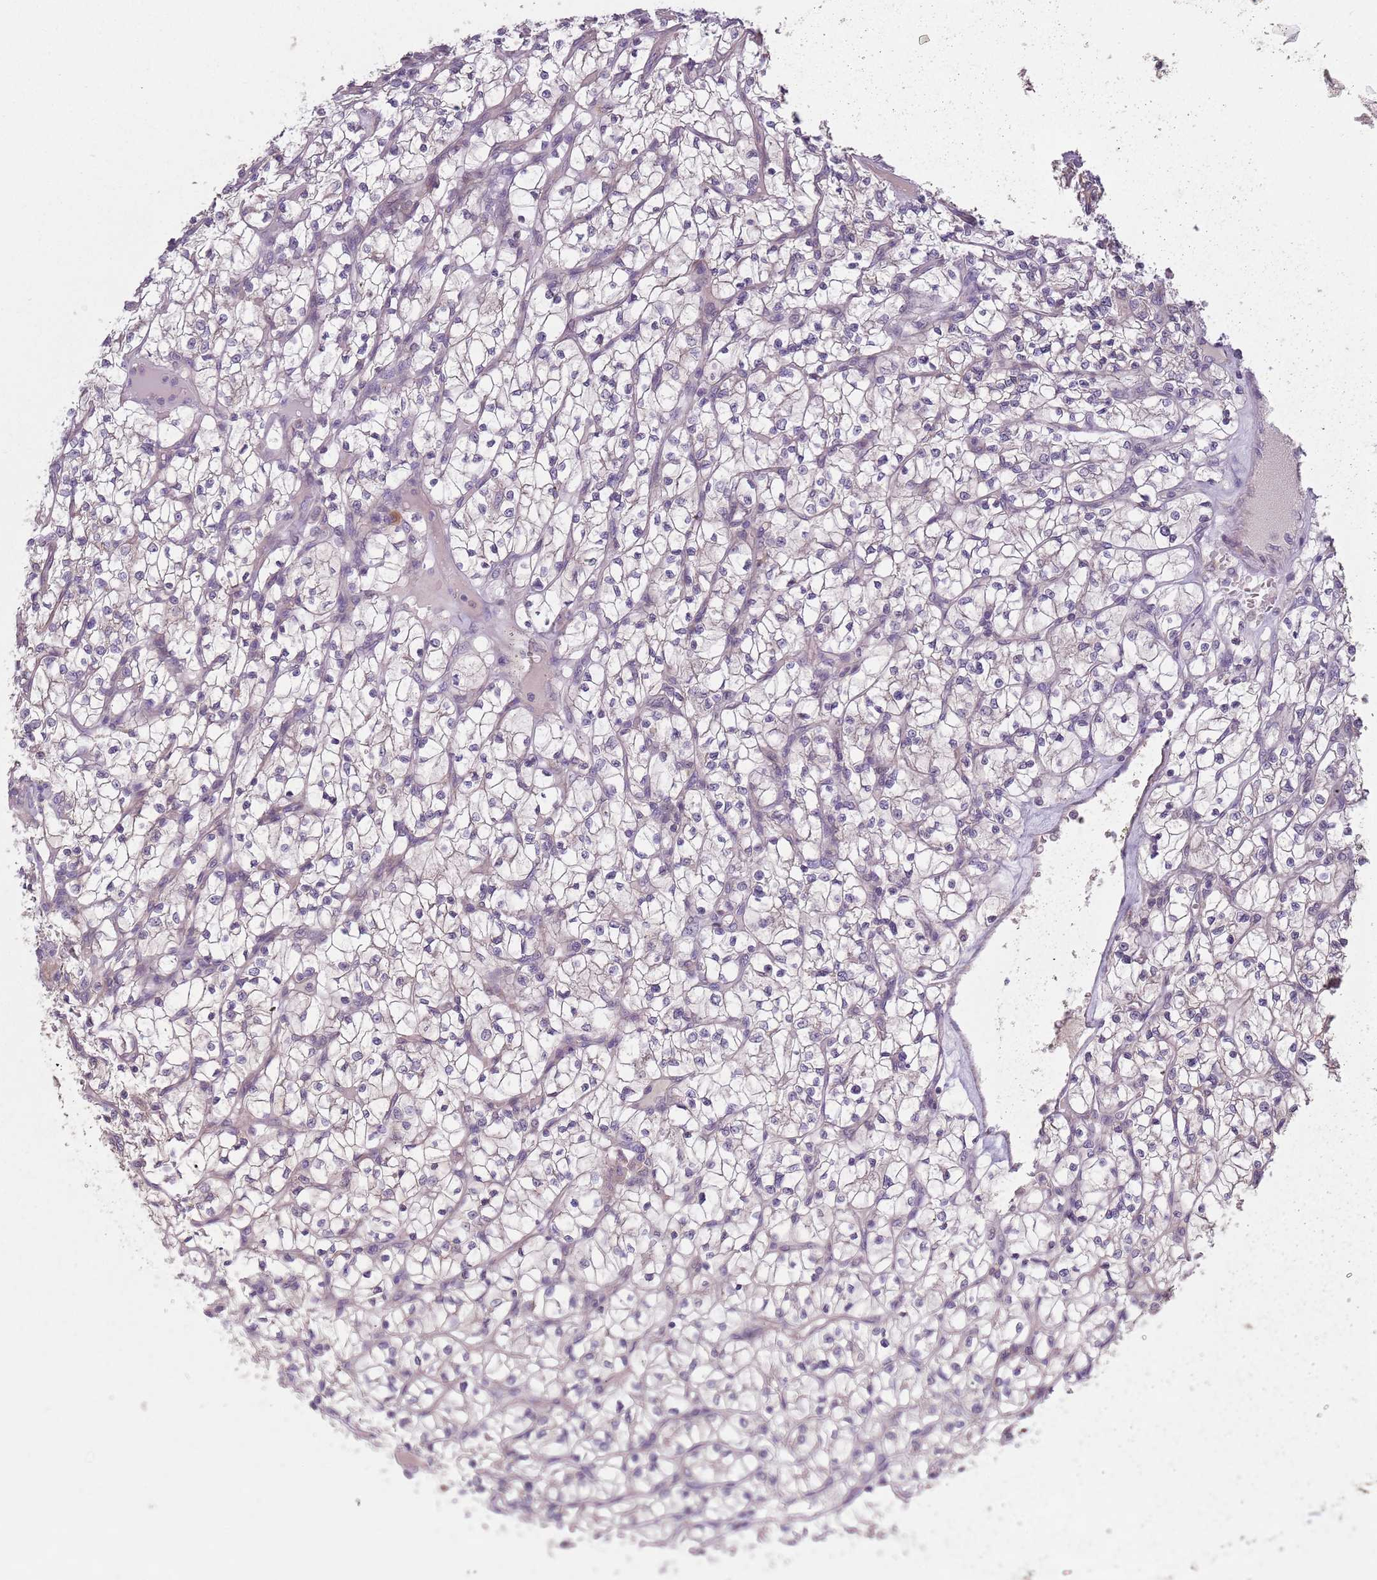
{"staining": {"intensity": "negative", "quantity": "none", "location": "none"}, "tissue": "renal cancer", "cell_type": "Tumor cells", "image_type": "cancer", "snomed": [{"axis": "morphology", "description": "Adenocarcinoma, NOS"}, {"axis": "topography", "description": "Kidney"}], "caption": "DAB immunohistochemical staining of human renal cancer reveals no significant staining in tumor cells. (DAB (3,3'-diaminobenzidine) immunohistochemistry (IHC) visualized using brightfield microscopy, high magnification).", "gene": "COQ5", "patient": {"sex": "female", "age": 64}}